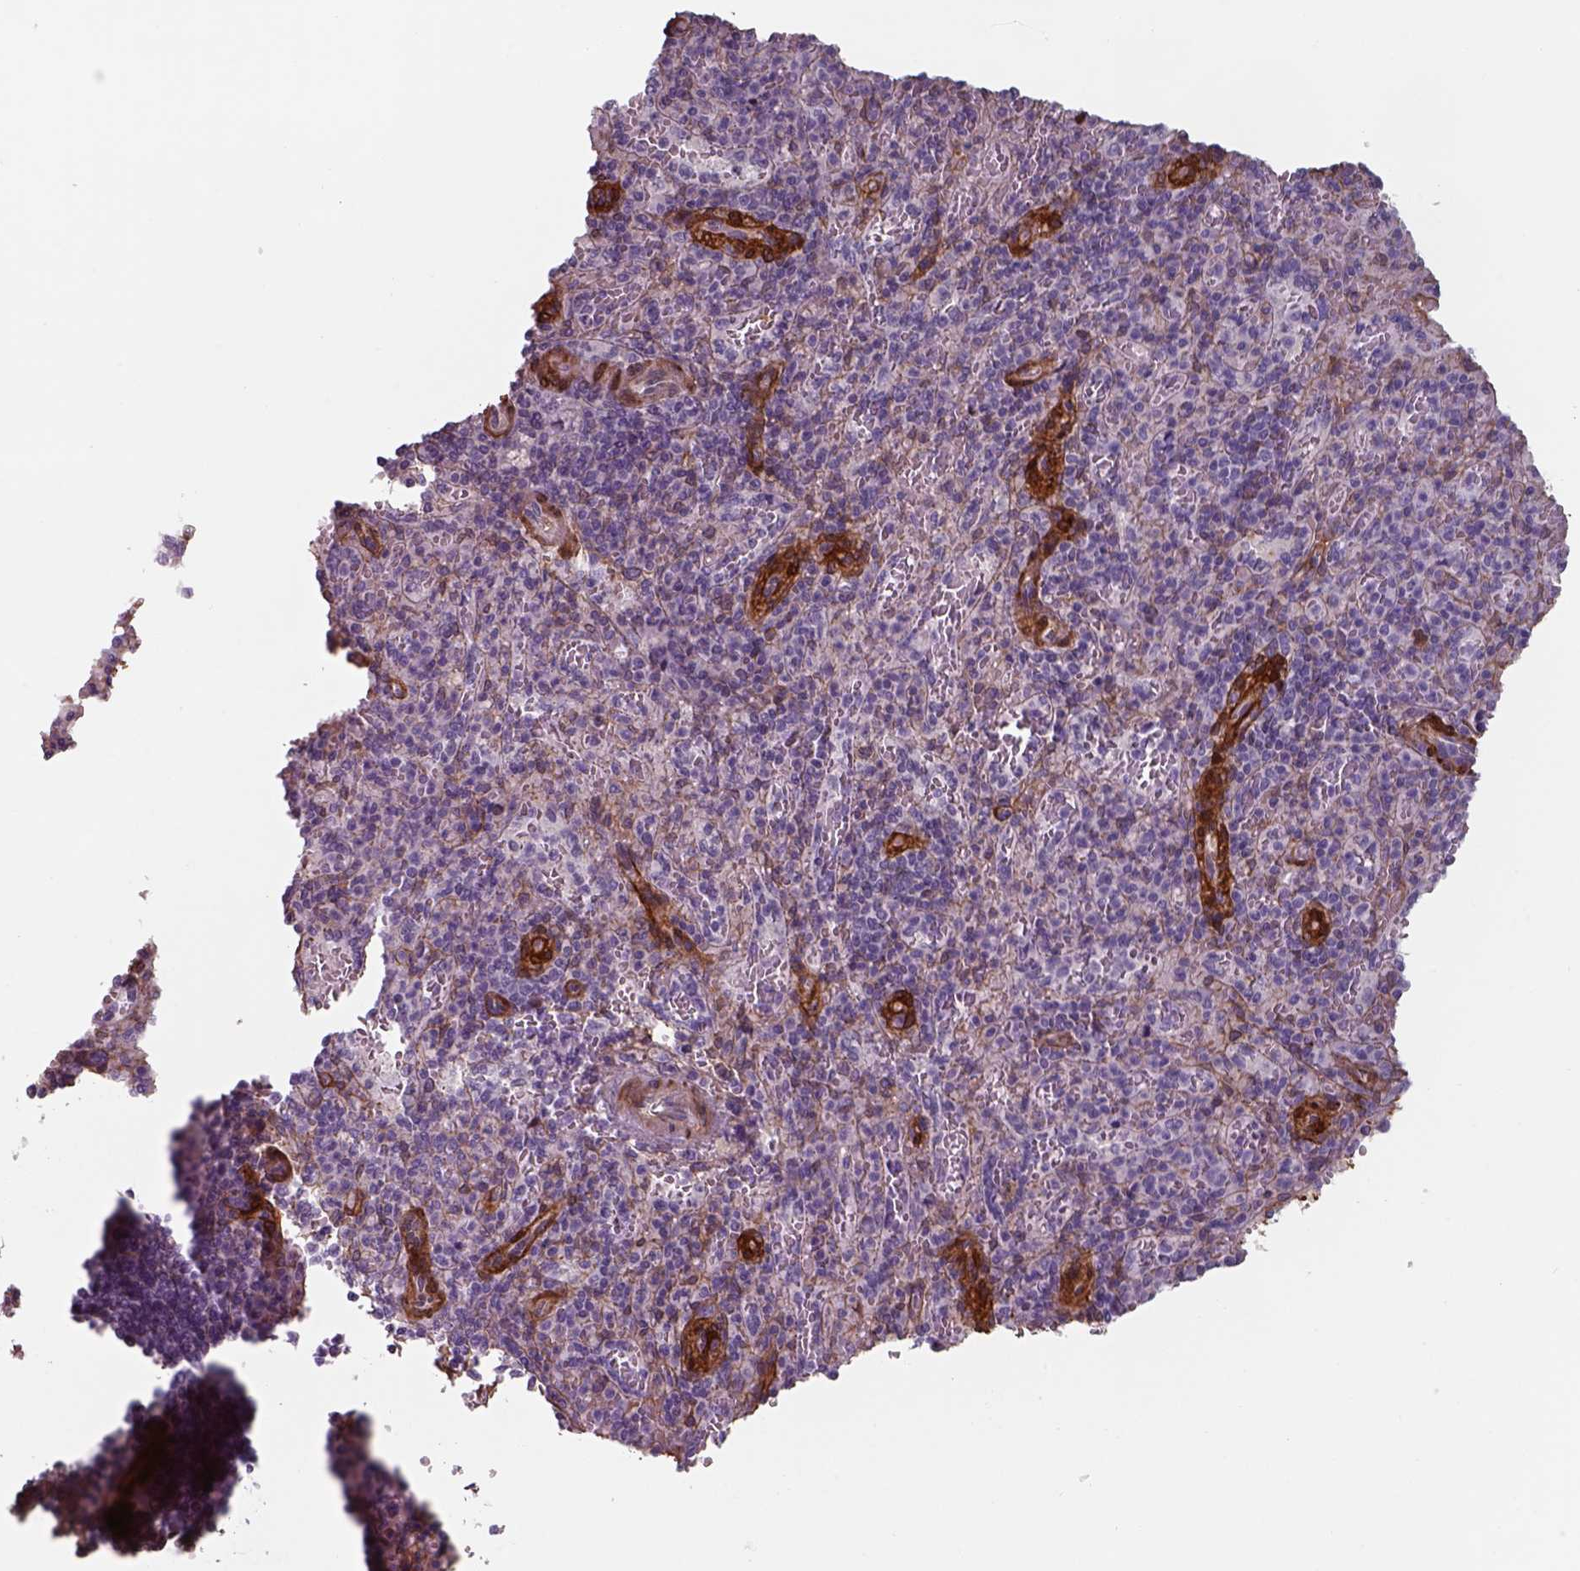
{"staining": {"intensity": "negative", "quantity": "none", "location": "none"}, "tissue": "spleen", "cell_type": "Cells in red pulp", "image_type": "normal", "snomed": [{"axis": "morphology", "description": "Normal tissue, NOS"}, {"axis": "topography", "description": "Spleen"}], "caption": "The immunohistochemistry (IHC) photomicrograph has no significant expression in cells in red pulp of spleen. (Brightfield microscopy of DAB (3,3'-diaminobenzidine) immunohistochemistry at high magnification).", "gene": "ISYNA1", "patient": {"sex": "female", "age": 74}}